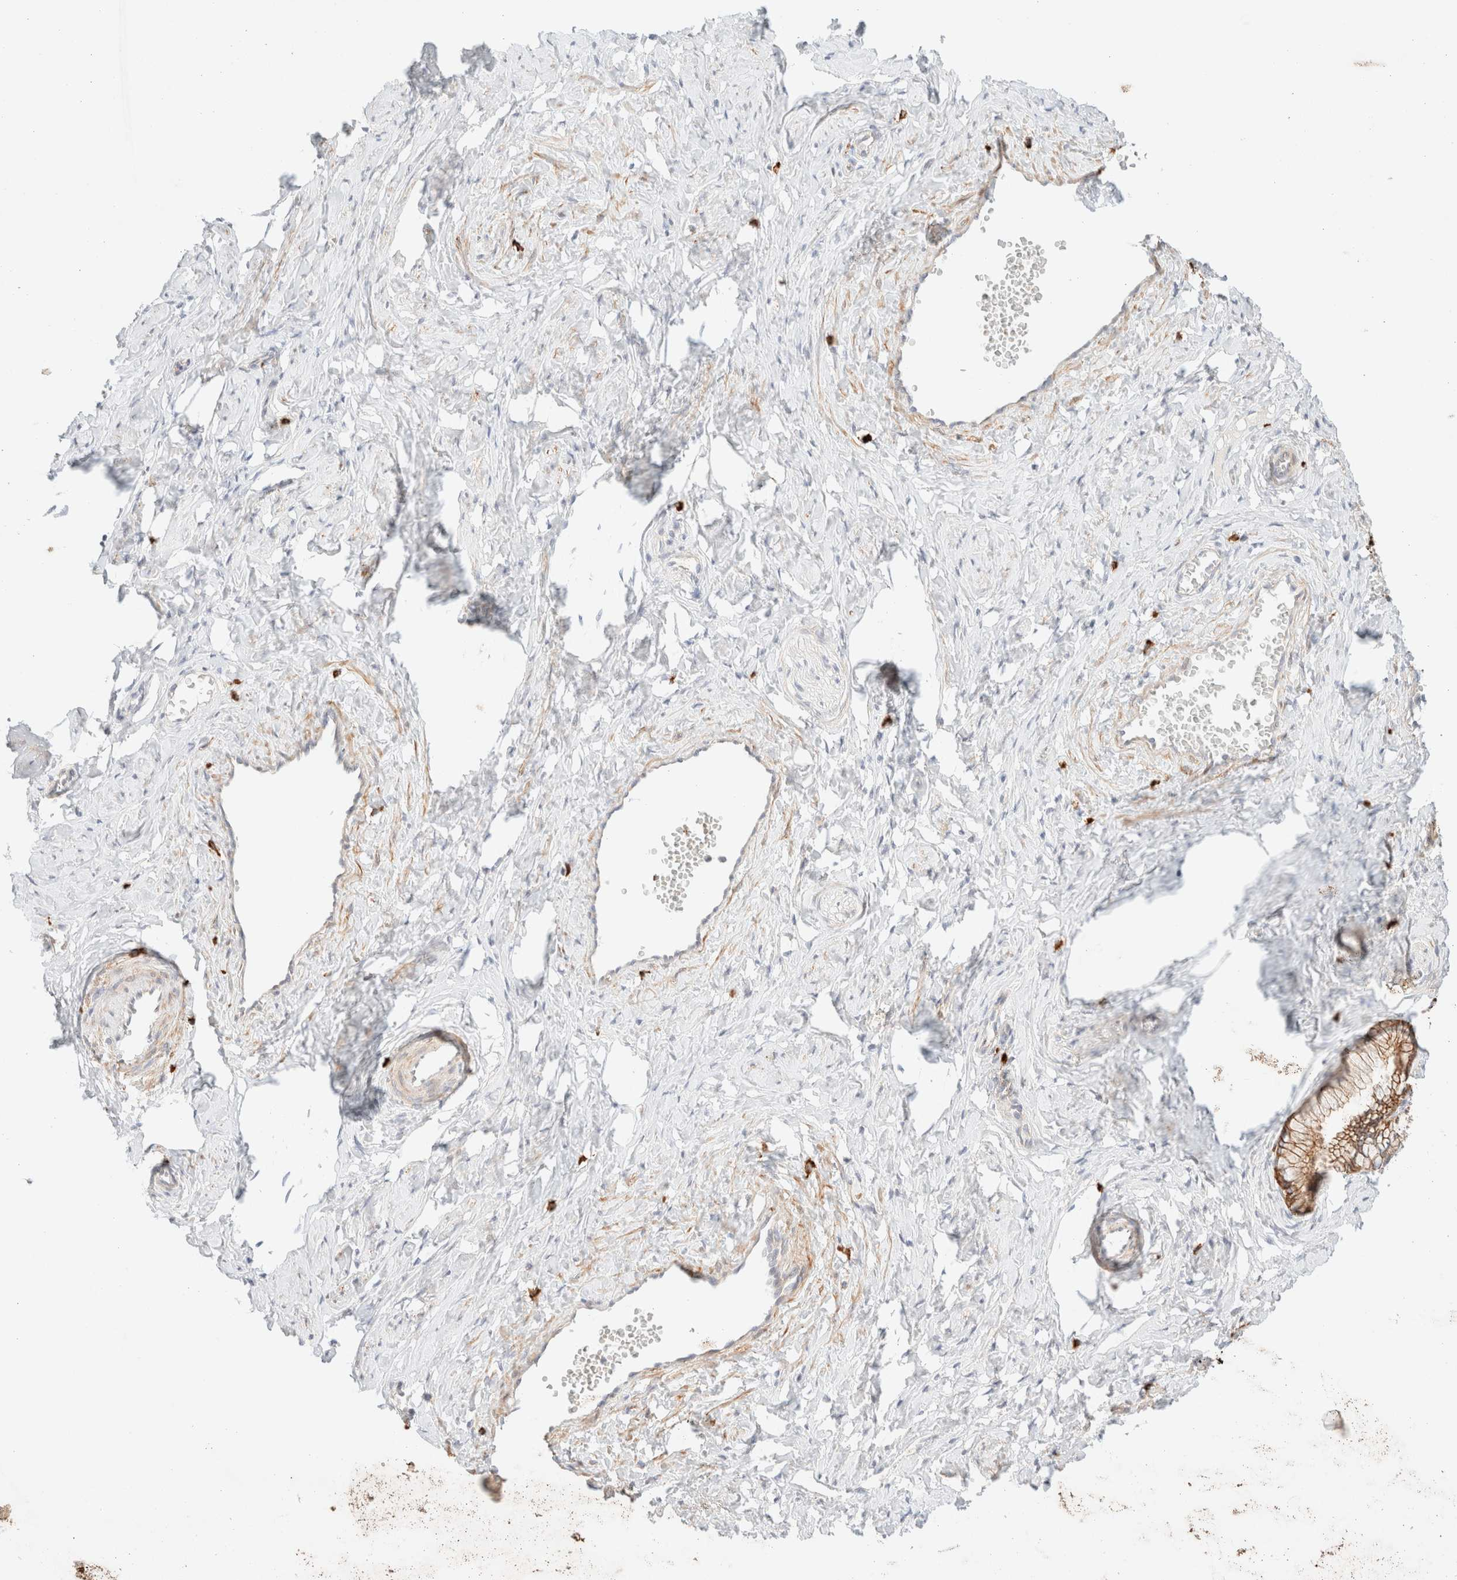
{"staining": {"intensity": "moderate", "quantity": ">75%", "location": "cytoplasmic/membranous"}, "tissue": "cervix", "cell_type": "Glandular cells", "image_type": "normal", "snomed": [{"axis": "morphology", "description": "Normal tissue, NOS"}, {"axis": "topography", "description": "Cervix"}], "caption": "IHC (DAB (3,3'-diaminobenzidine)) staining of normal human cervix shows moderate cytoplasmic/membranous protein positivity in about >75% of glandular cells.", "gene": "NIBAN2", "patient": {"sex": "female", "age": 27}}